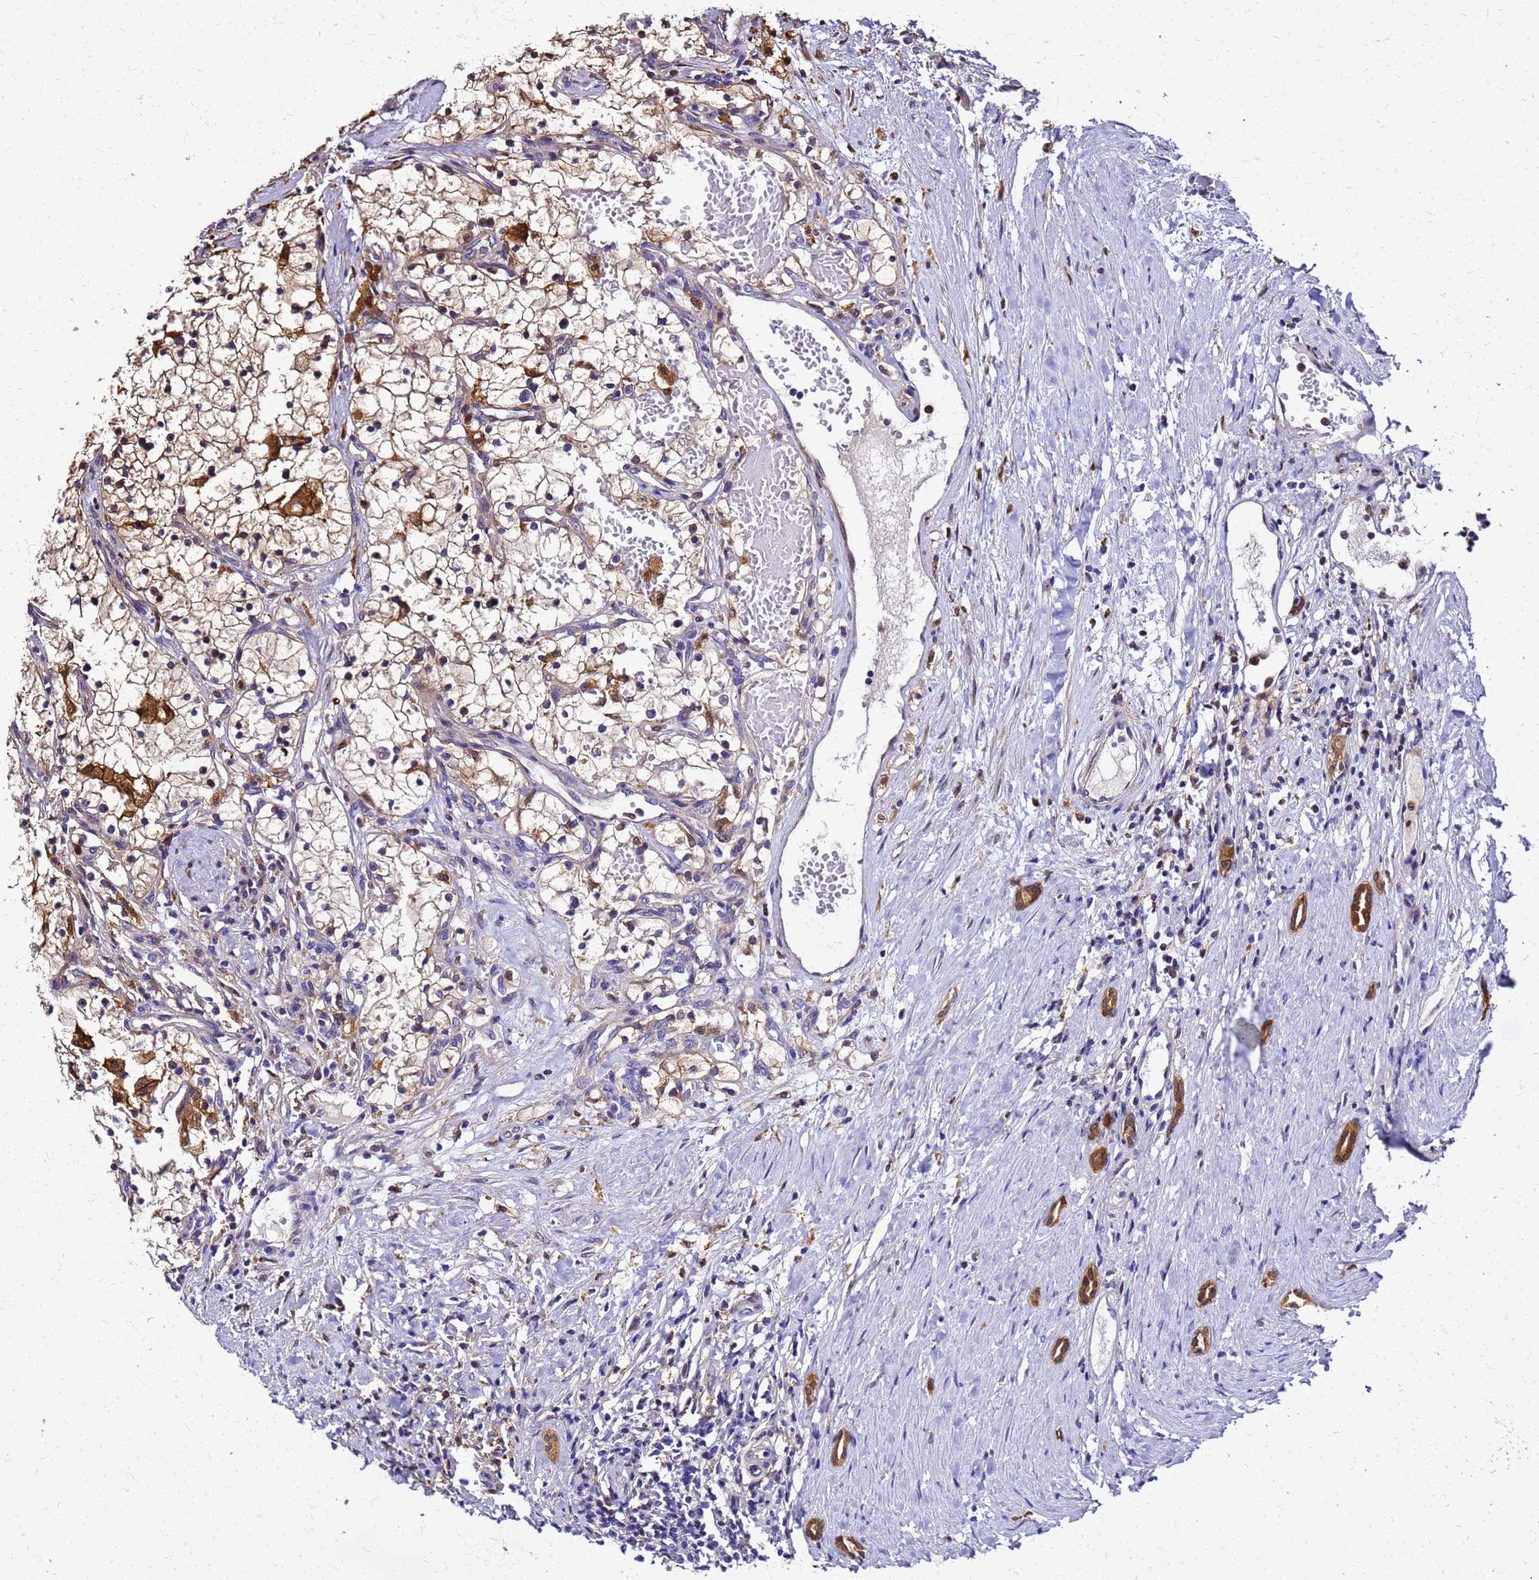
{"staining": {"intensity": "moderate", "quantity": "<25%", "location": "cytoplasmic/membranous"}, "tissue": "renal cancer", "cell_type": "Tumor cells", "image_type": "cancer", "snomed": [{"axis": "morphology", "description": "Normal tissue, NOS"}, {"axis": "morphology", "description": "Adenocarcinoma, NOS"}, {"axis": "topography", "description": "Kidney"}], "caption": "Immunohistochemistry (IHC) of adenocarcinoma (renal) shows low levels of moderate cytoplasmic/membranous staining in about <25% of tumor cells.", "gene": "S100A11", "patient": {"sex": "male", "age": 68}}